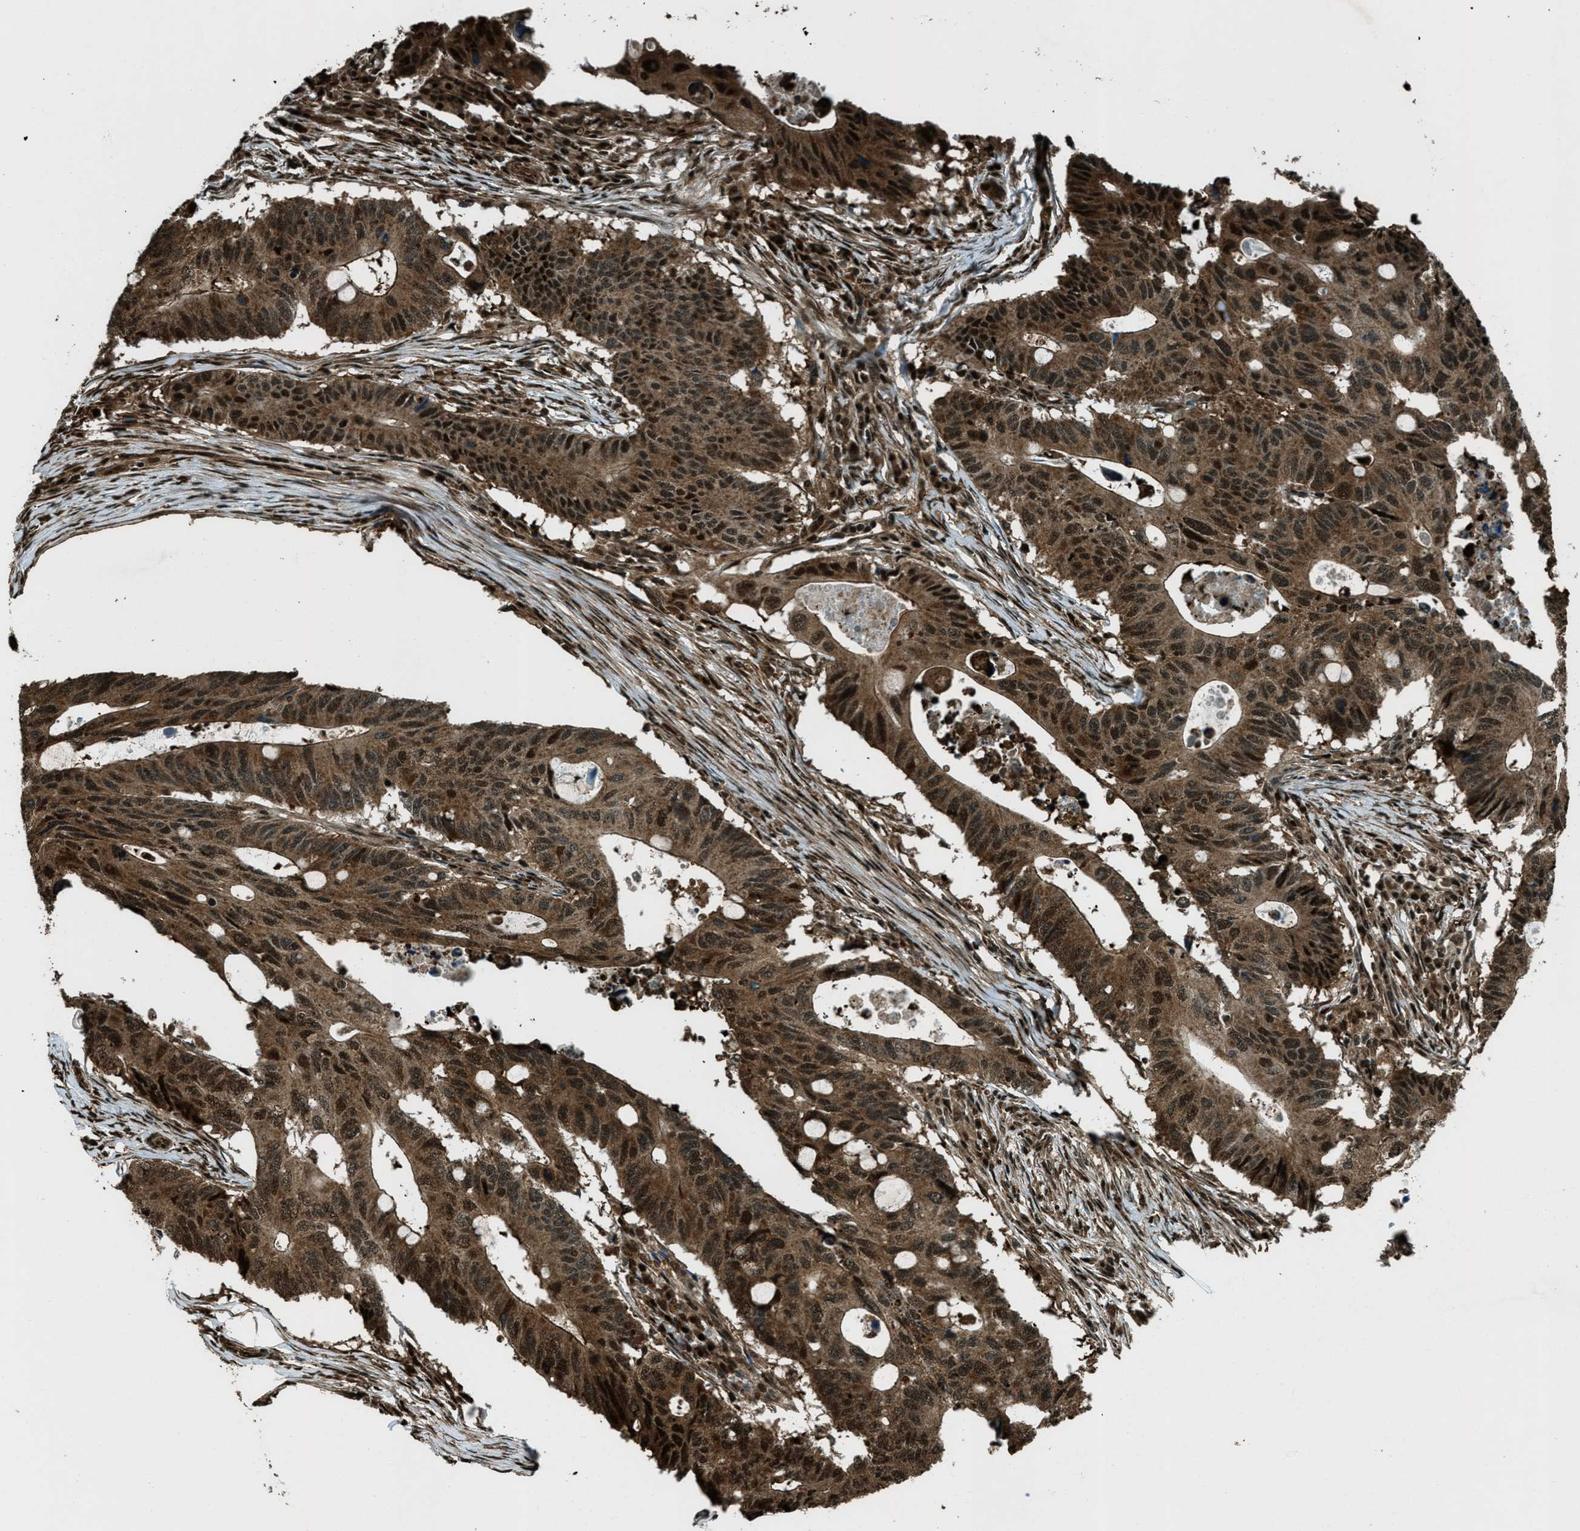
{"staining": {"intensity": "strong", "quantity": ">75%", "location": "cytoplasmic/membranous,nuclear"}, "tissue": "colorectal cancer", "cell_type": "Tumor cells", "image_type": "cancer", "snomed": [{"axis": "morphology", "description": "Adenocarcinoma, NOS"}, {"axis": "topography", "description": "Colon"}], "caption": "The immunohistochemical stain labels strong cytoplasmic/membranous and nuclear staining in tumor cells of colorectal adenocarcinoma tissue.", "gene": "TARDBP", "patient": {"sex": "male", "age": 71}}